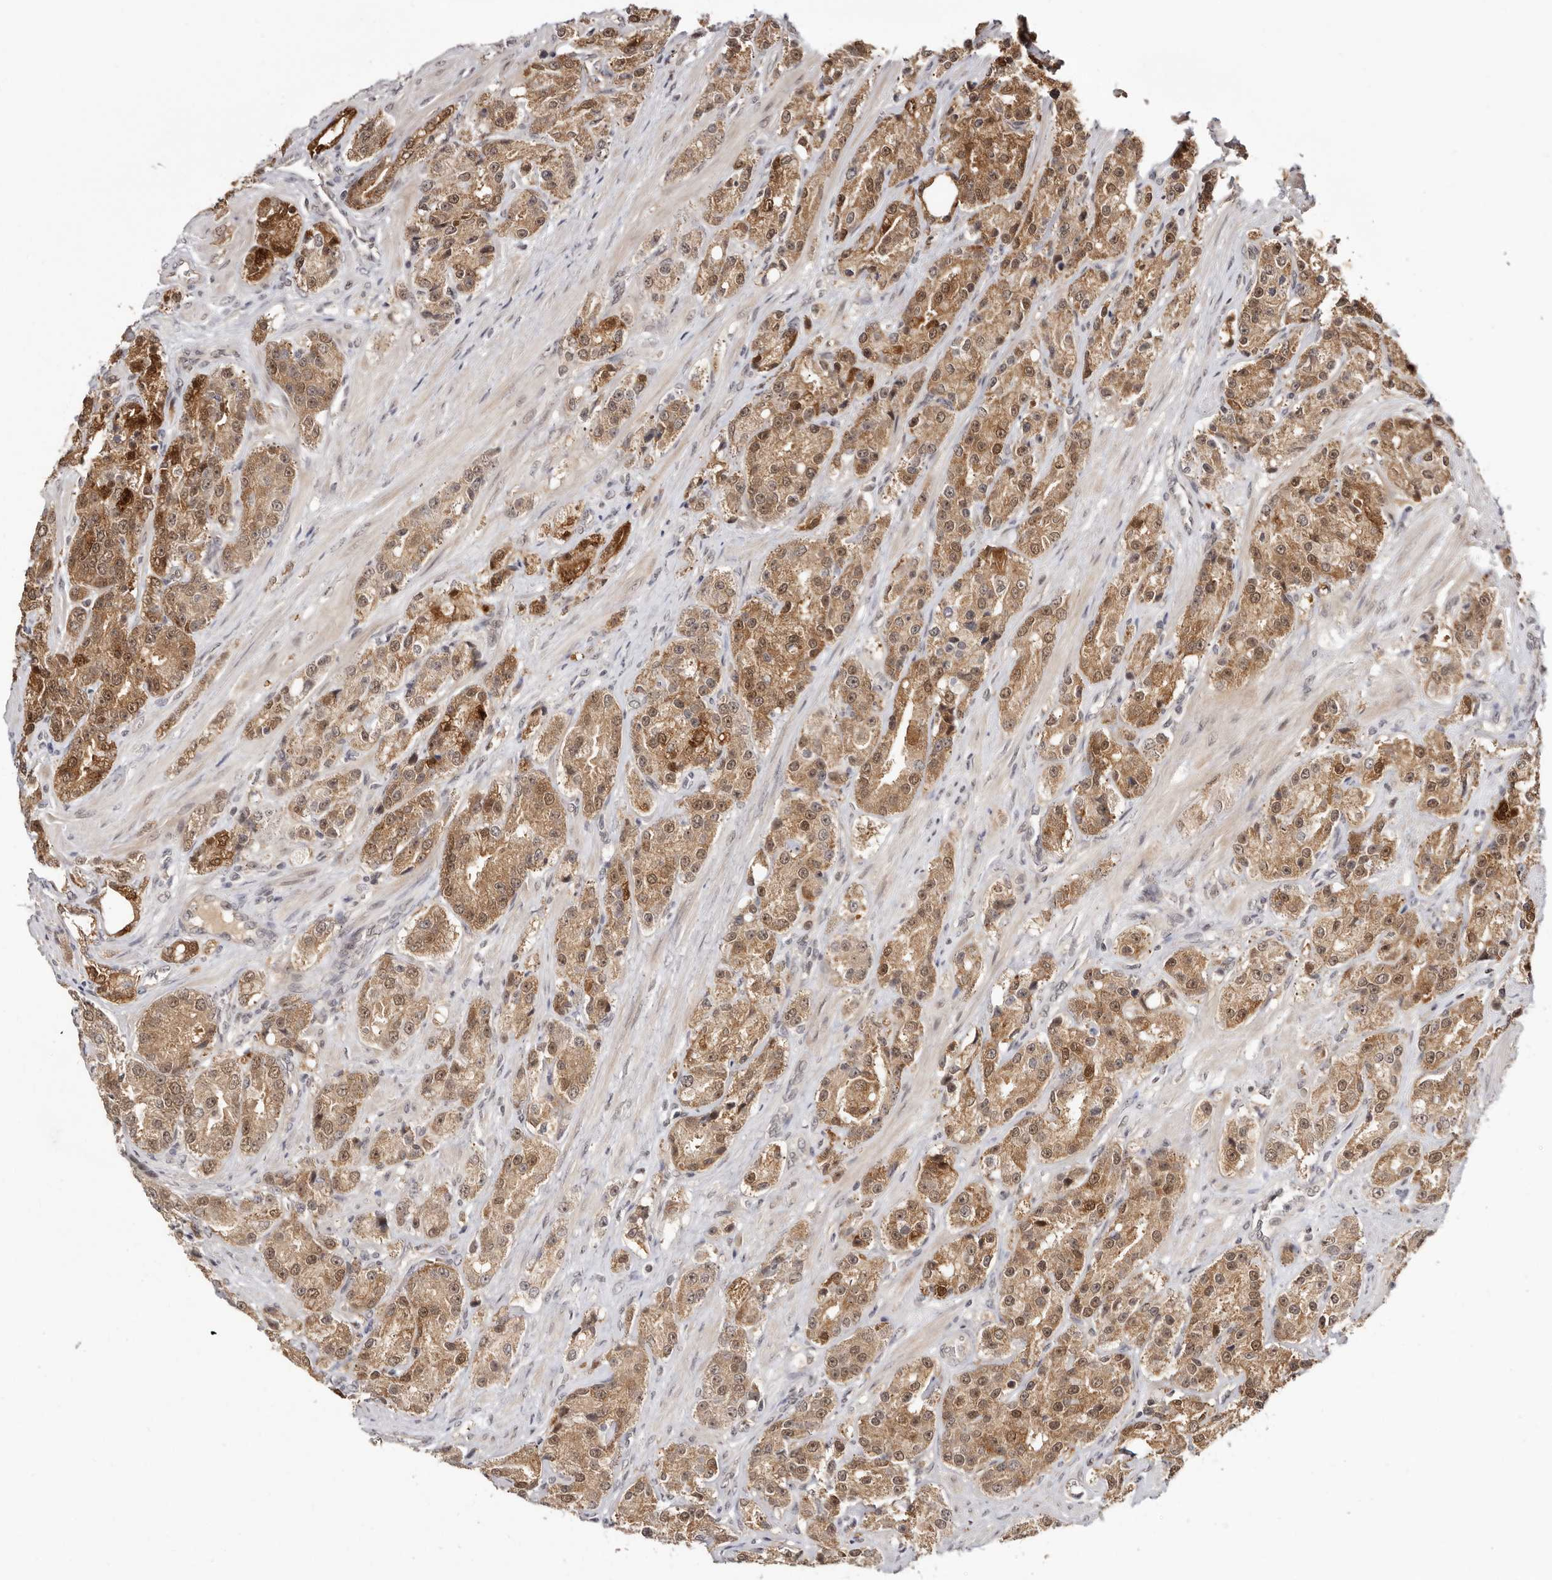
{"staining": {"intensity": "moderate", "quantity": ">75%", "location": "cytoplasmic/membranous,nuclear"}, "tissue": "prostate cancer", "cell_type": "Tumor cells", "image_type": "cancer", "snomed": [{"axis": "morphology", "description": "Adenocarcinoma, High grade"}, {"axis": "topography", "description": "Prostate"}], "caption": "Immunohistochemical staining of prostate adenocarcinoma (high-grade) displays medium levels of moderate cytoplasmic/membranous and nuclear positivity in approximately >75% of tumor cells. The protein is stained brown, and the nuclei are stained in blue (DAB (3,3'-diaminobenzidine) IHC with brightfield microscopy, high magnification).", "gene": "MED8", "patient": {"sex": "male", "age": 60}}